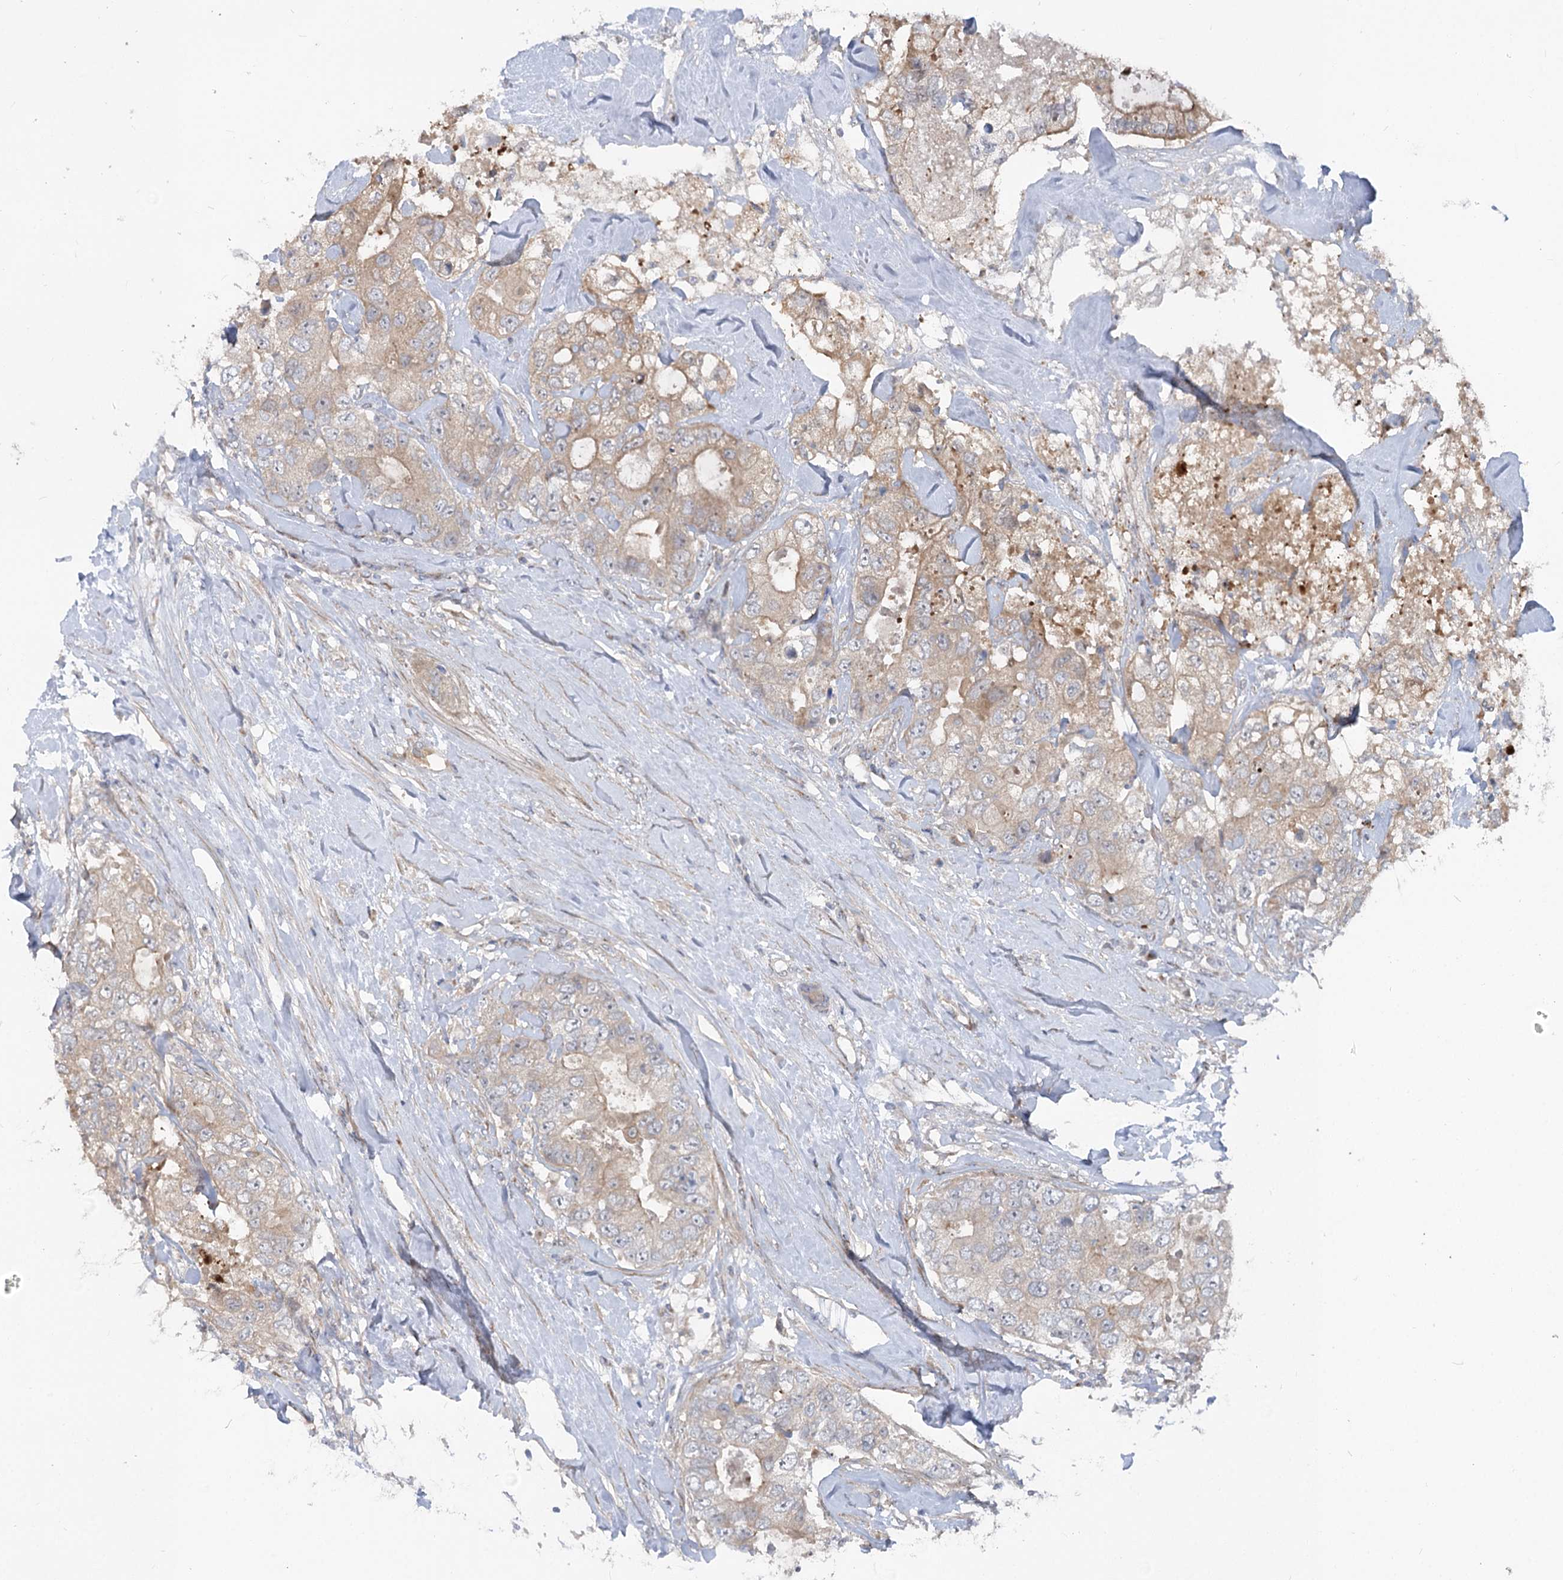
{"staining": {"intensity": "weak", "quantity": "25%-75%", "location": "cytoplasmic/membranous"}, "tissue": "breast cancer", "cell_type": "Tumor cells", "image_type": "cancer", "snomed": [{"axis": "morphology", "description": "Duct carcinoma"}, {"axis": "topography", "description": "Breast"}], "caption": "Immunohistochemical staining of breast cancer (infiltrating ductal carcinoma) shows weak cytoplasmic/membranous protein positivity in about 25%-75% of tumor cells.", "gene": "FGF19", "patient": {"sex": "female", "age": 62}}